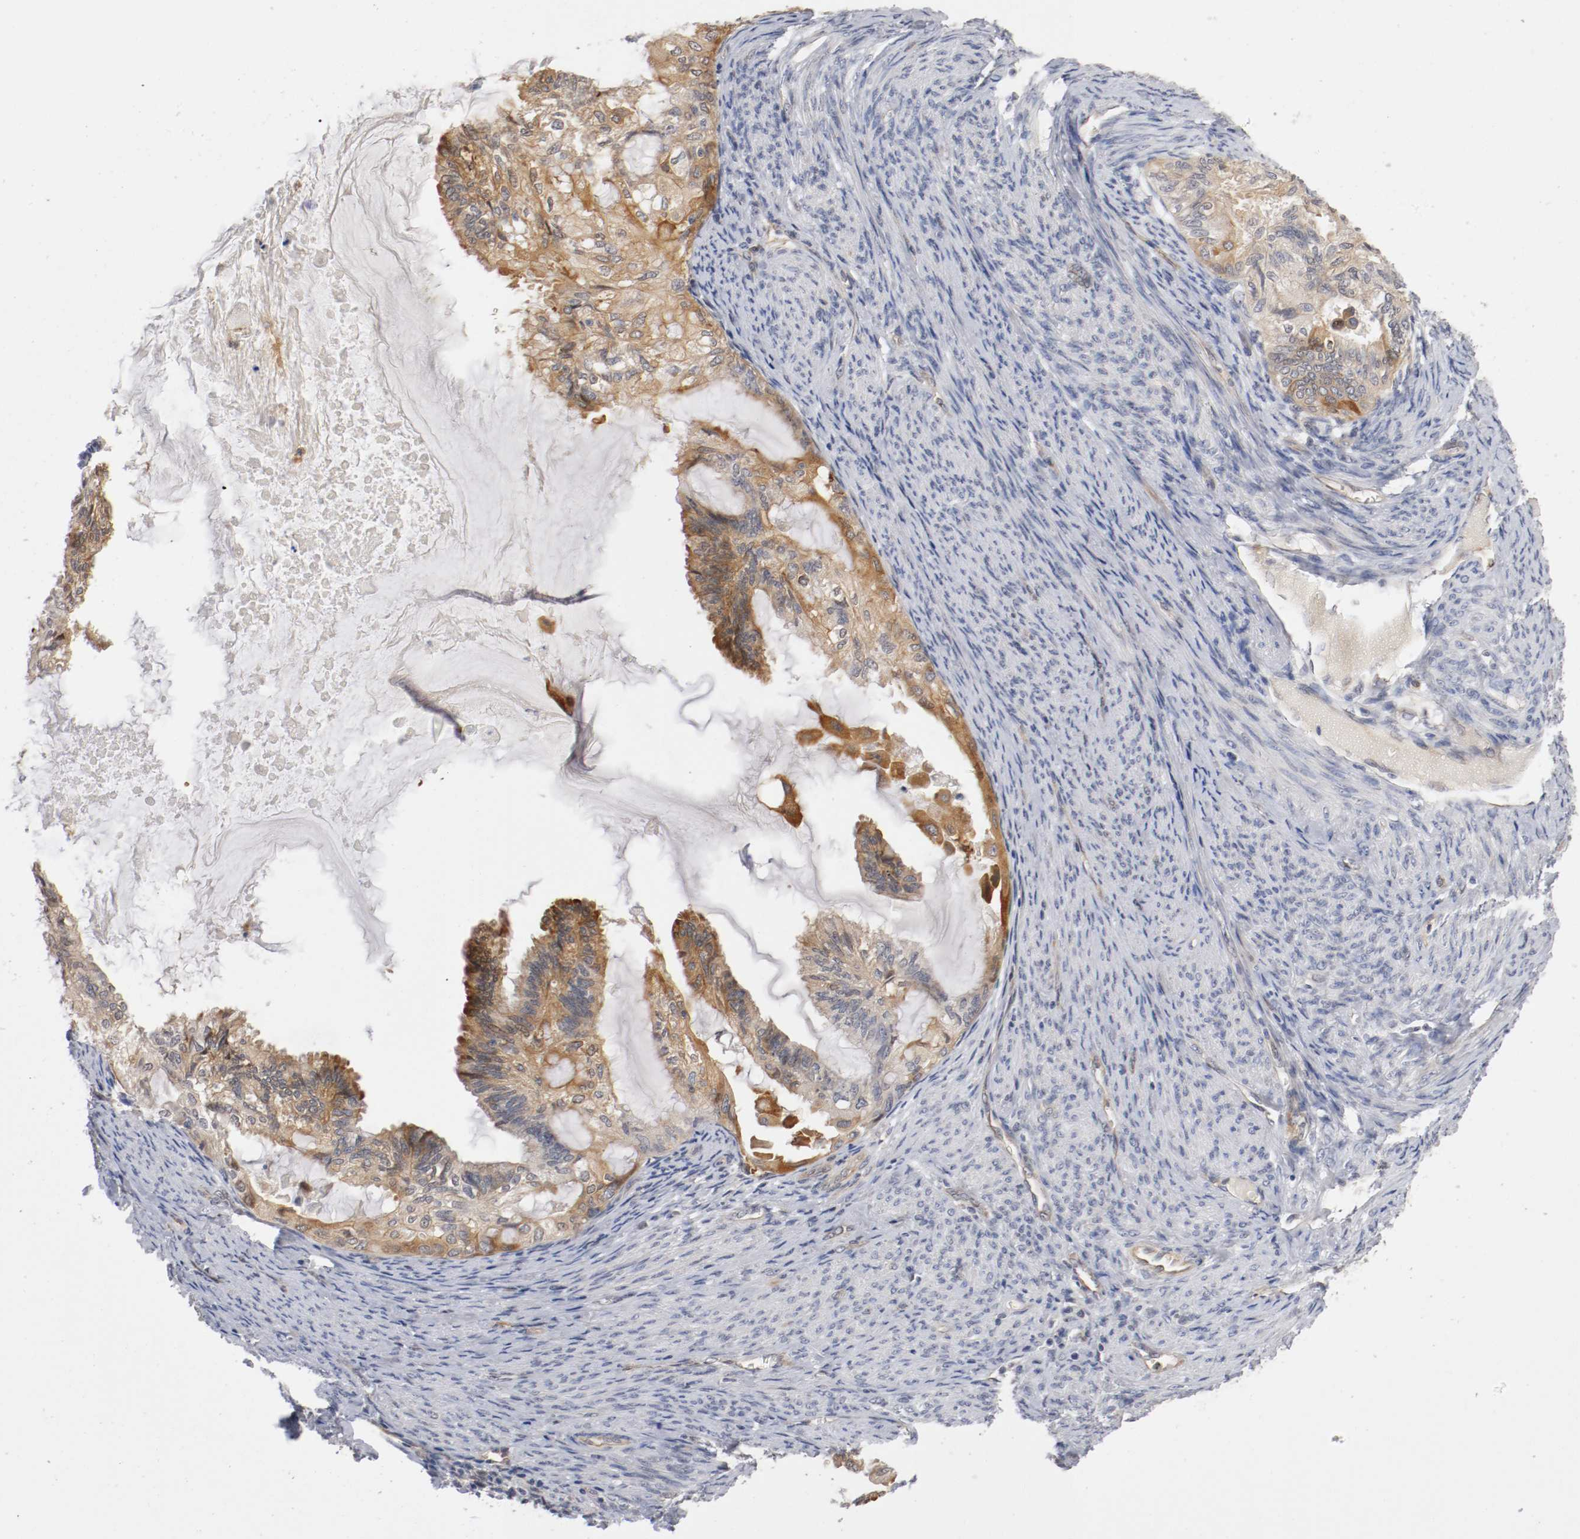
{"staining": {"intensity": "moderate", "quantity": ">75%", "location": "cytoplasmic/membranous"}, "tissue": "cervical cancer", "cell_type": "Tumor cells", "image_type": "cancer", "snomed": [{"axis": "morphology", "description": "Normal tissue, NOS"}, {"axis": "morphology", "description": "Adenocarcinoma, NOS"}, {"axis": "topography", "description": "Cervix"}, {"axis": "topography", "description": "Endometrium"}], "caption": "Approximately >75% of tumor cells in human adenocarcinoma (cervical) show moderate cytoplasmic/membranous protein staining as visualized by brown immunohistochemical staining.", "gene": "RBM23", "patient": {"sex": "female", "age": 86}}